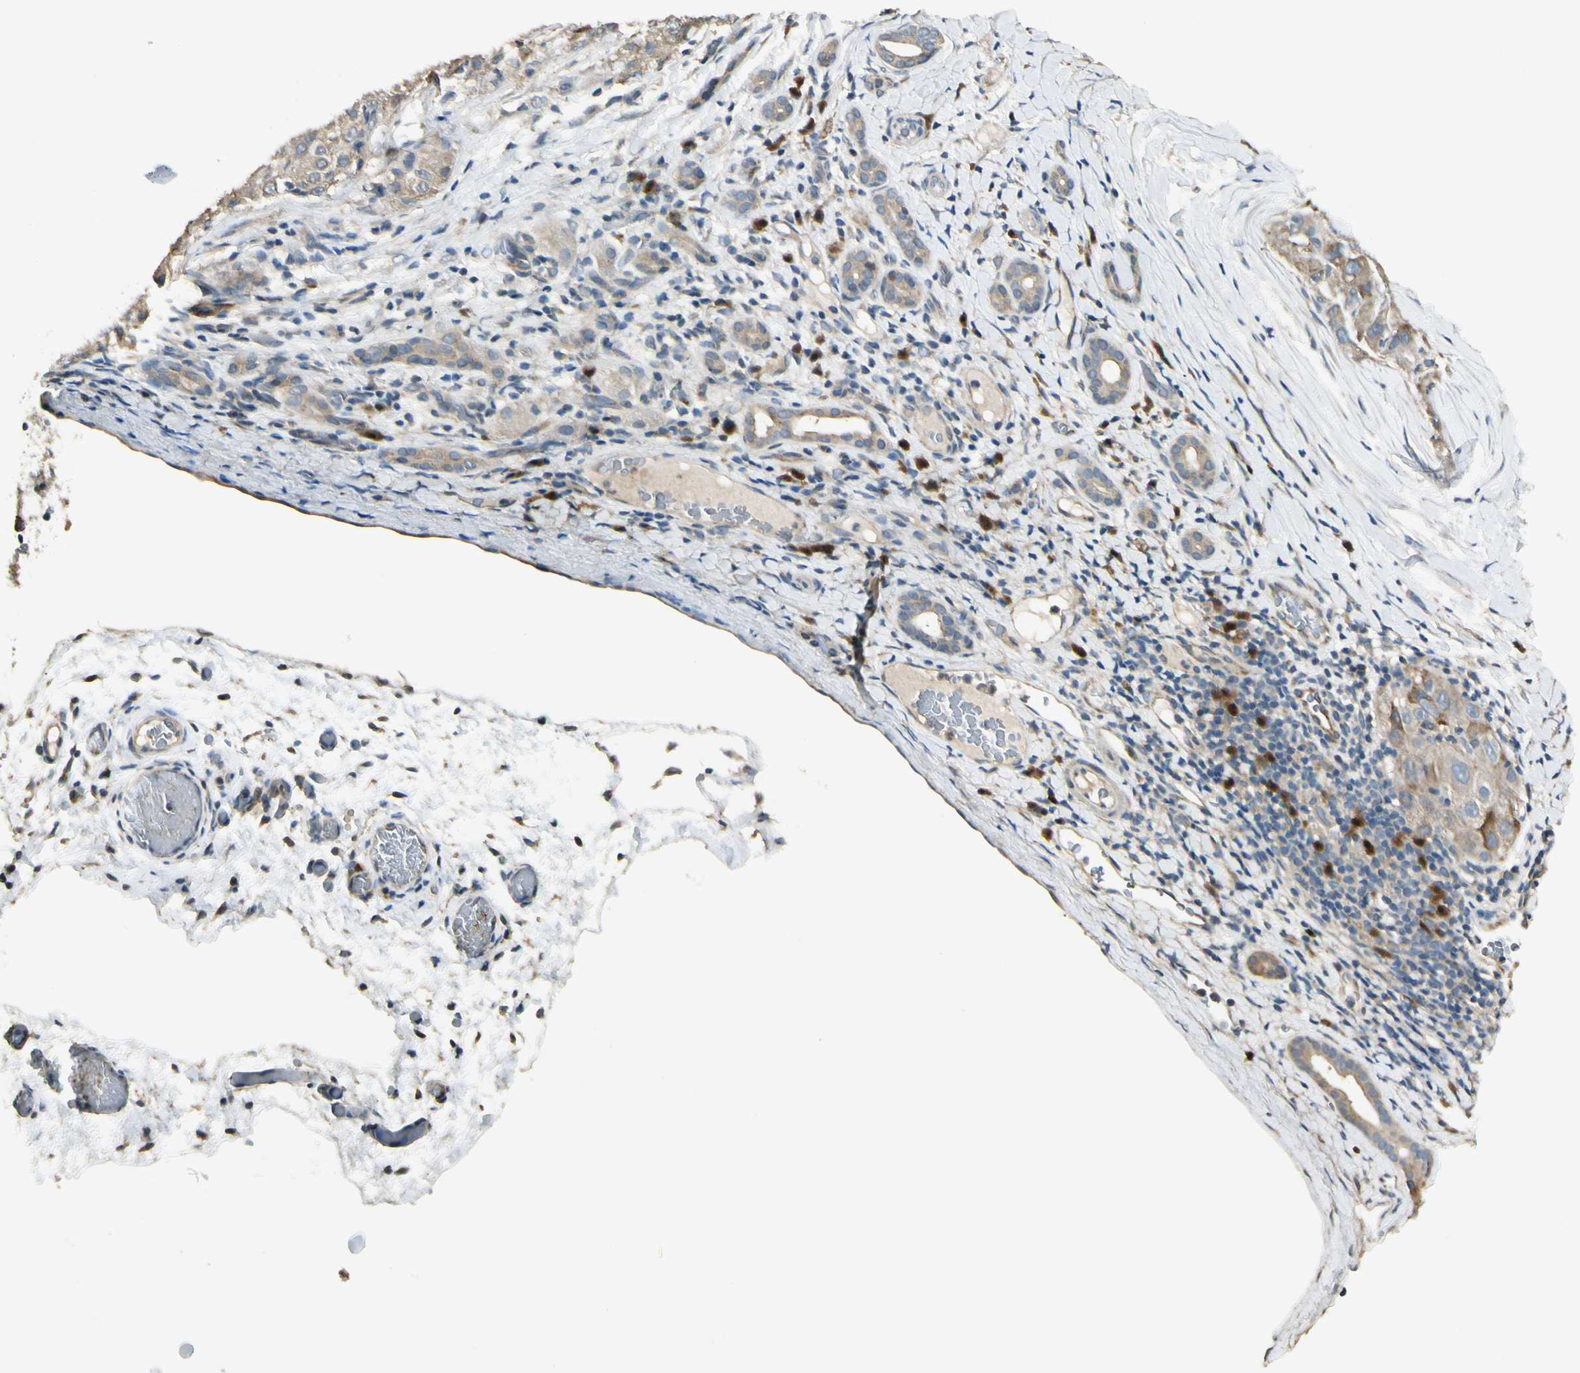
{"staining": {"intensity": "weak", "quantity": ">75%", "location": "cytoplasmic/membranous"}, "tissue": "liver cancer", "cell_type": "Tumor cells", "image_type": "cancer", "snomed": [{"axis": "morphology", "description": "Carcinoma, Hepatocellular, NOS"}, {"axis": "topography", "description": "Liver"}], "caption": "Immunohistochemical staining of human liver cancer shows low levels of weak cytoplasmic/membranous staining in about >75% of tumor cells. (Brightfield microscopy of DAB IHC at high magnification).", "gene": "PLXNA1", "patient": {"sex": "male", "age": 80}}